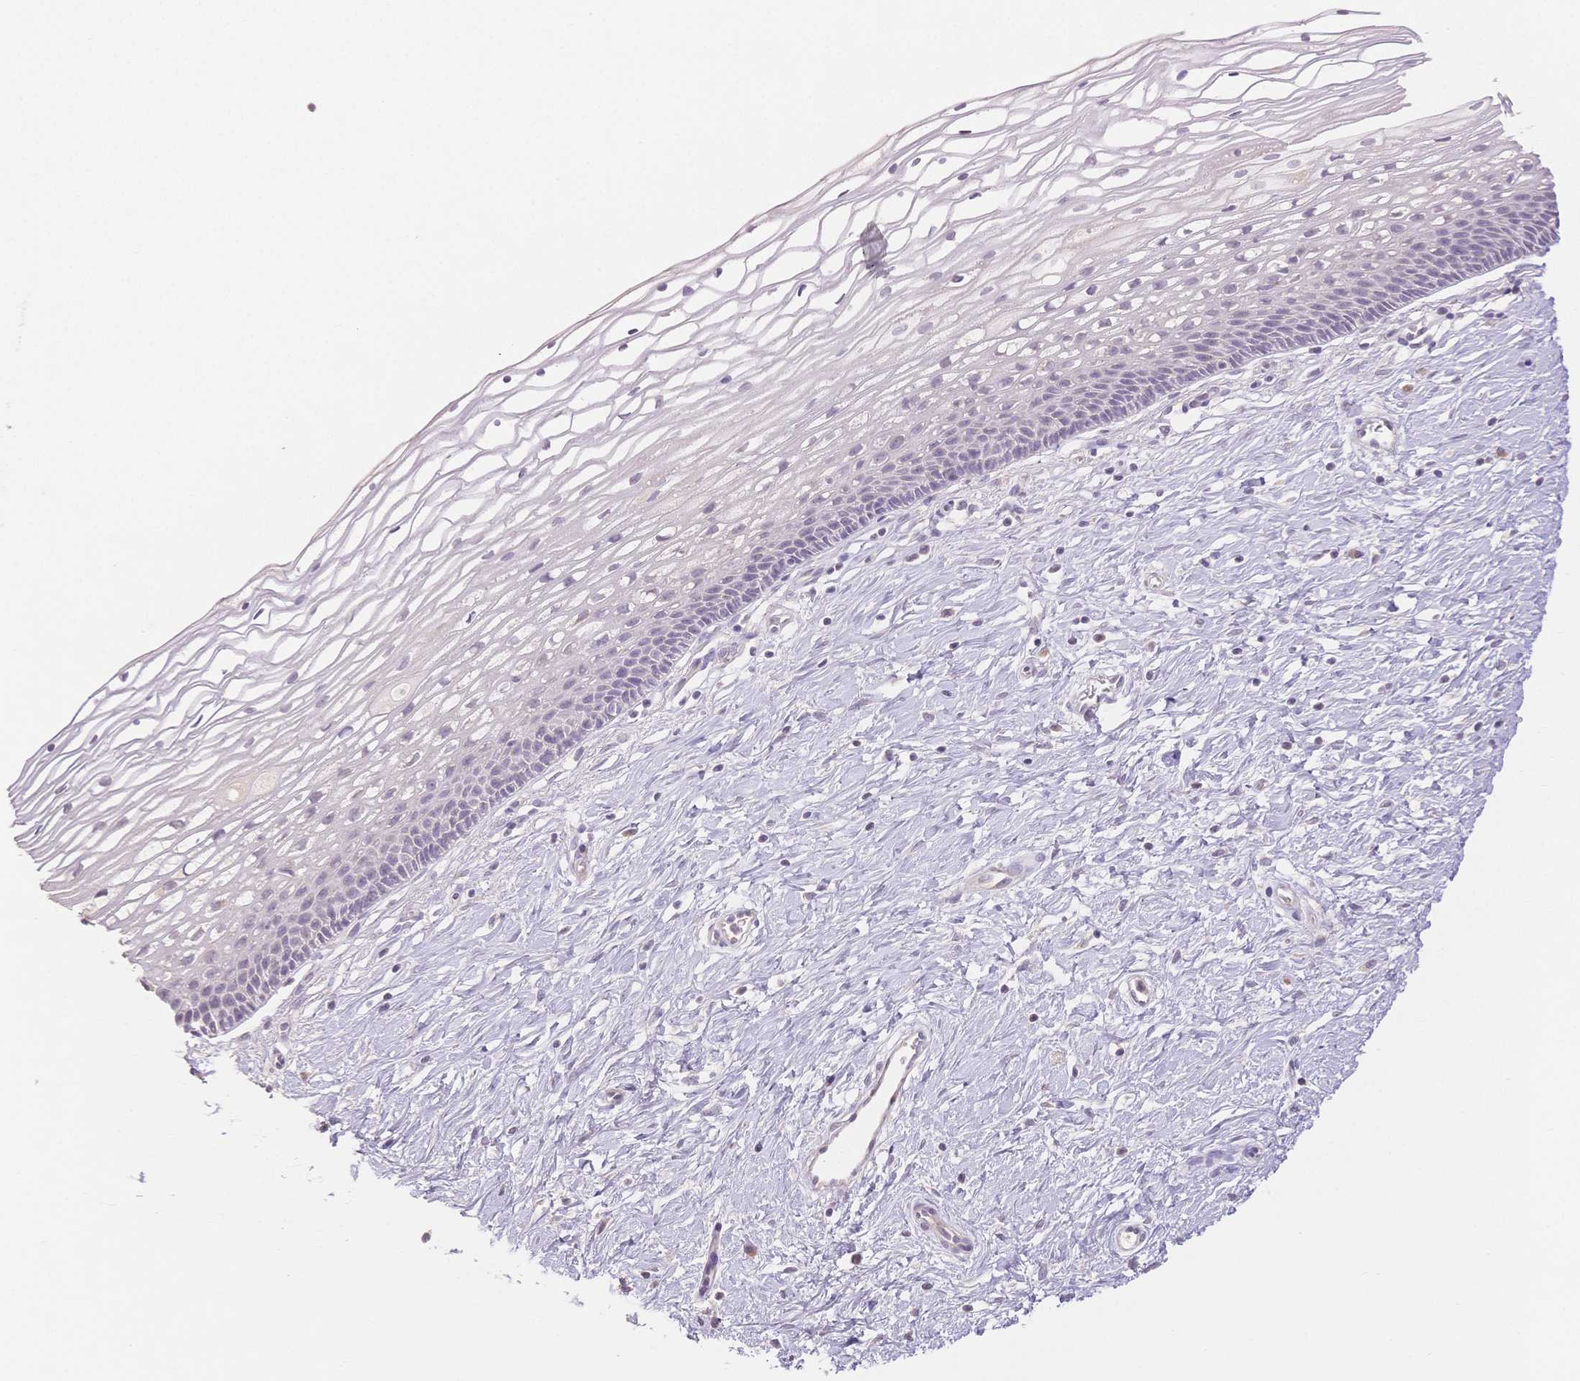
{"staining": {"intensity": "negative", "quantity": "none", "location": "none"}, "tissue": "cervix", "cell_type": "Glandular cells", "image_type": "normal", "snomed": [{"axis": "morphology", "description": "Normal tissue, NOS"}, {"axis": "topography", "description": "Cervix"}], "caption": "An image of cervix stained for a protein shows no brown staining in glandular cells. Nuclei are stained in blue.", "gene": "SUV39H2", "patient": {"sex": "female", "age": 34}}